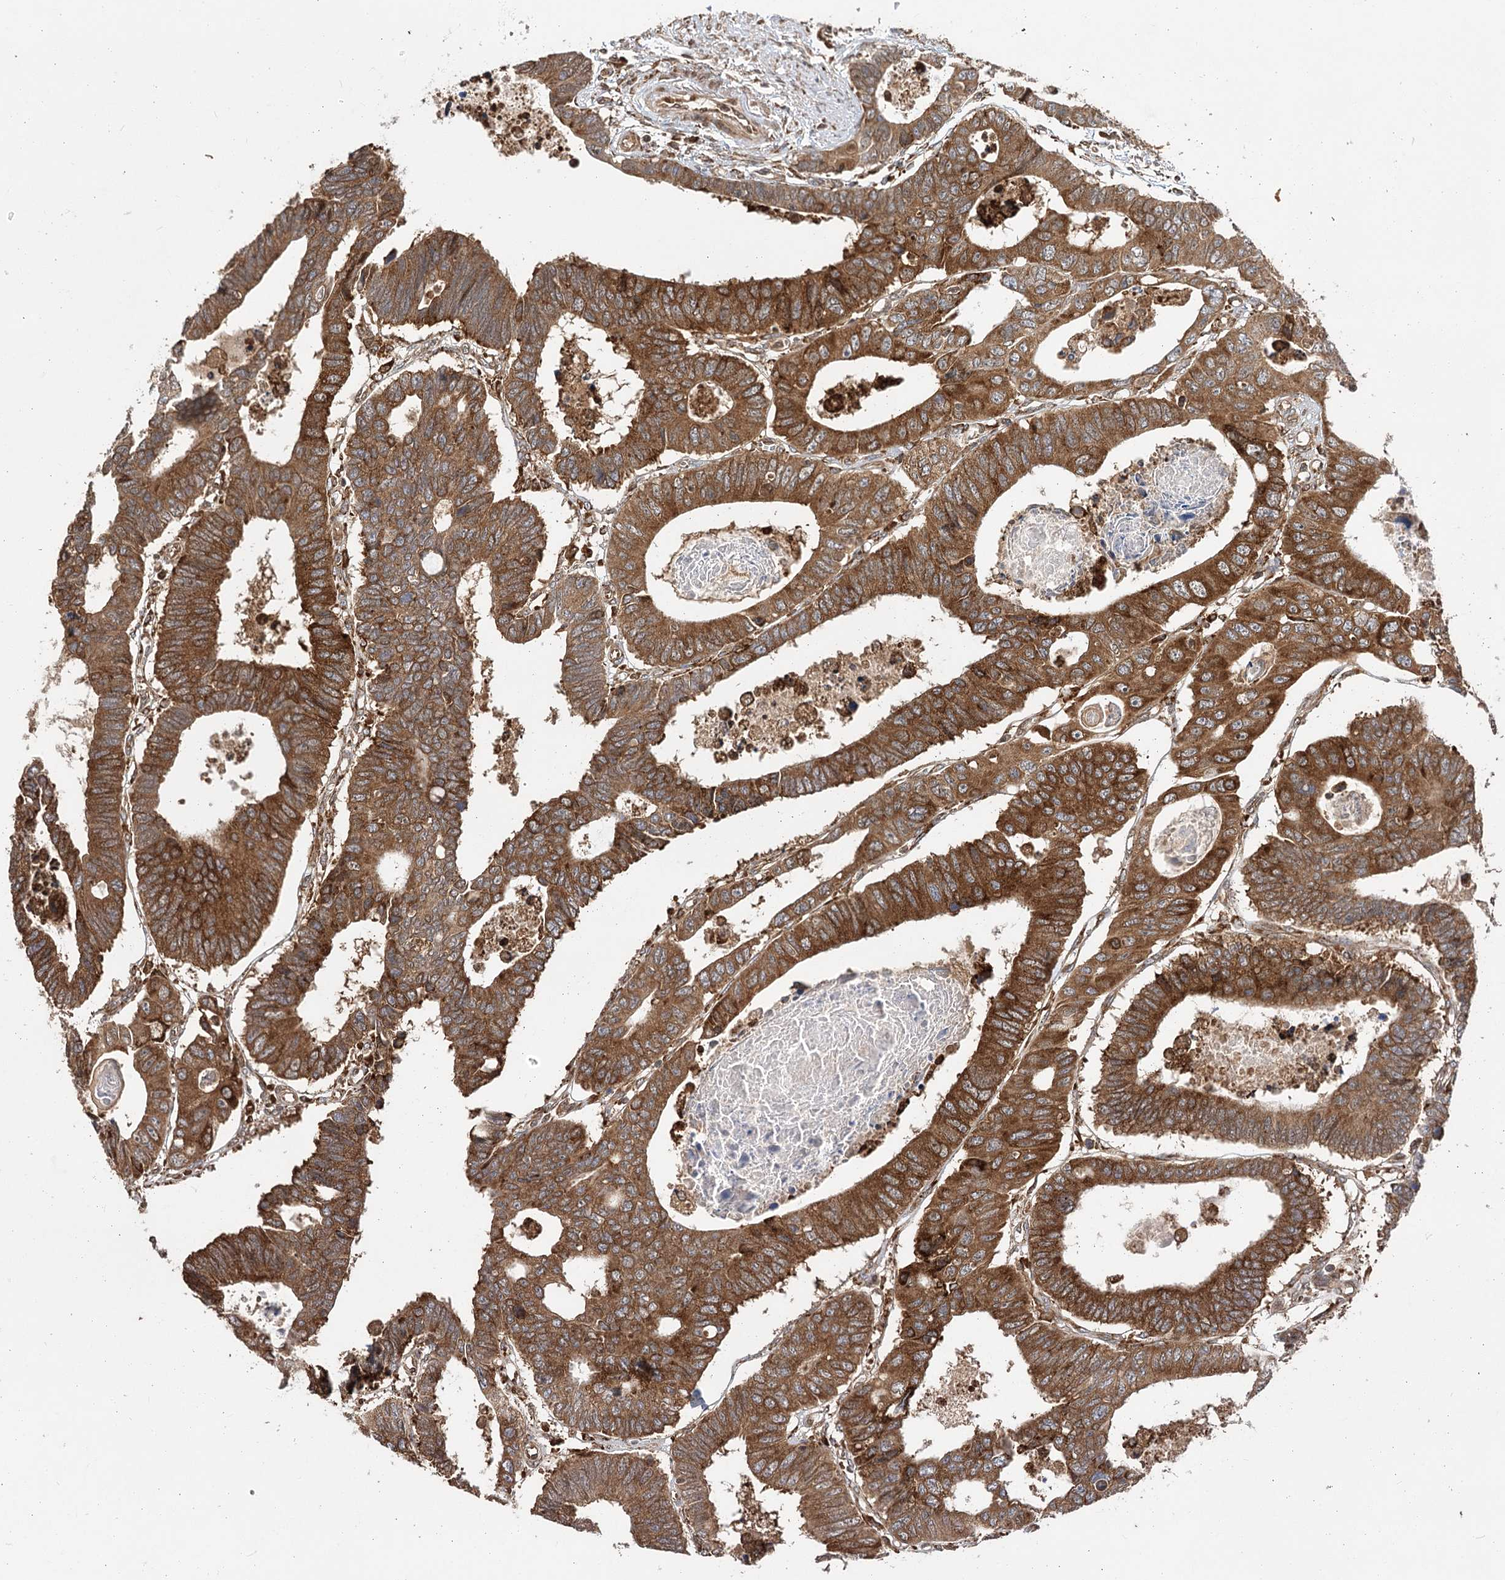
{"staining": {"intensity": "moderate", "quantity": ">75%", "location": "cytoplasmic/membranous"}, "tissue": "colorectal cancer", "cell_type": "Tumor cells", "image_type": "cancer", "snomed": [{"axis": "morphology", "description": "Adenocarcinoma, NOS"}, {"axis": "topography", "description": "Rectum"}], "caption": "Adenocarcinoma (colorectal) was stained to show a protein in brown. There is medium levels of moderate cytoplasmic/membranous staining in approximately >75% of tumor cells.", "gene": "DNAJB14", "patient": {"sex": "male", "age": 84}}